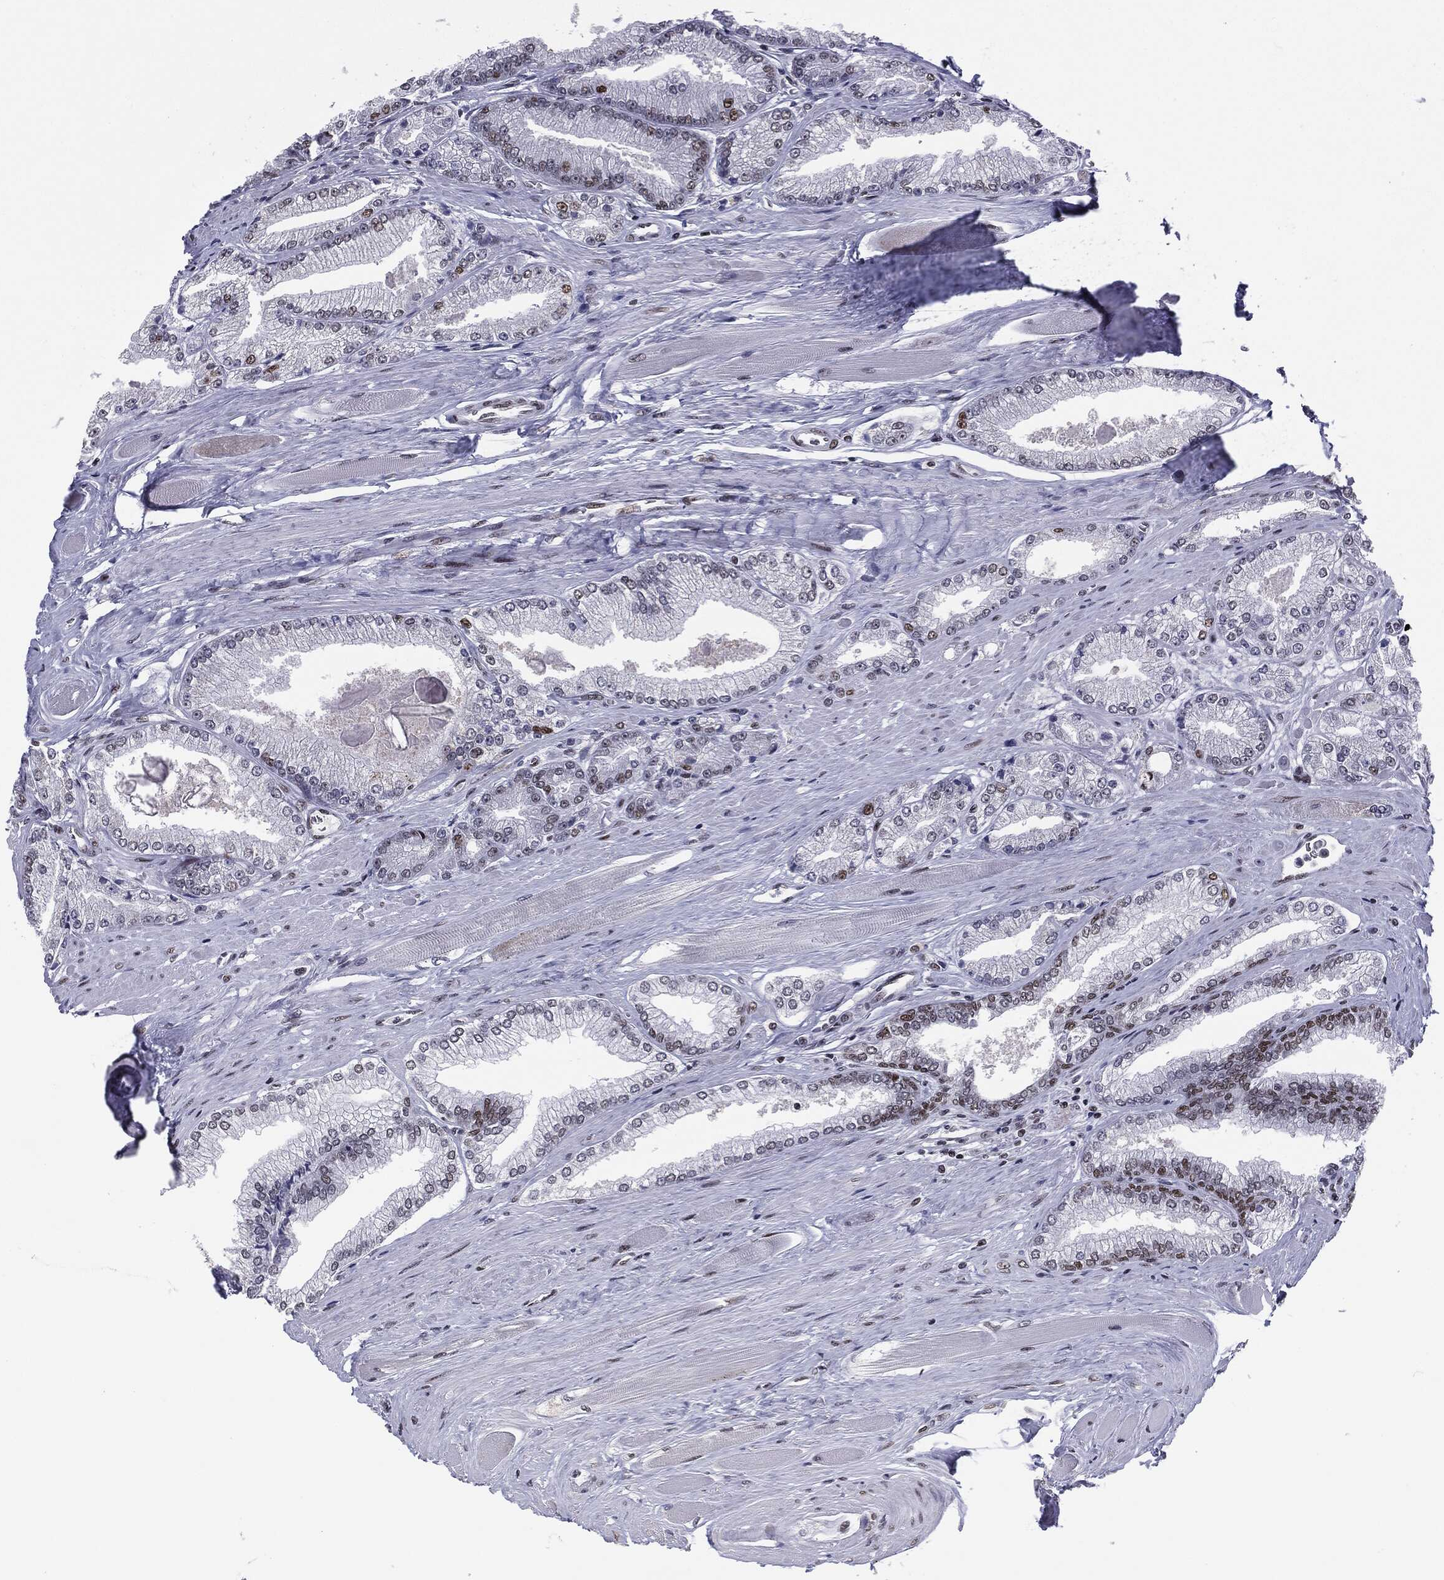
{"staining": {"intensity": "negative", "quantity": "none", "location": "none"}, "tissue": "prostate cancer", "cell_type": "Tumor cells", "image_type": "cancer", "snomed": [{"axis": "morphology", "description": "Adenocarcinoma, Low grade"}, {"axis": "topography", "description": "Prostate"}], "caption": "Immunohistochemistry of prostate cancer (low-grade adenocarcinoma) shows no positivity in tumor cells.", "gene": "MDC1", "patient": {"sex": "male", "age": 67}}